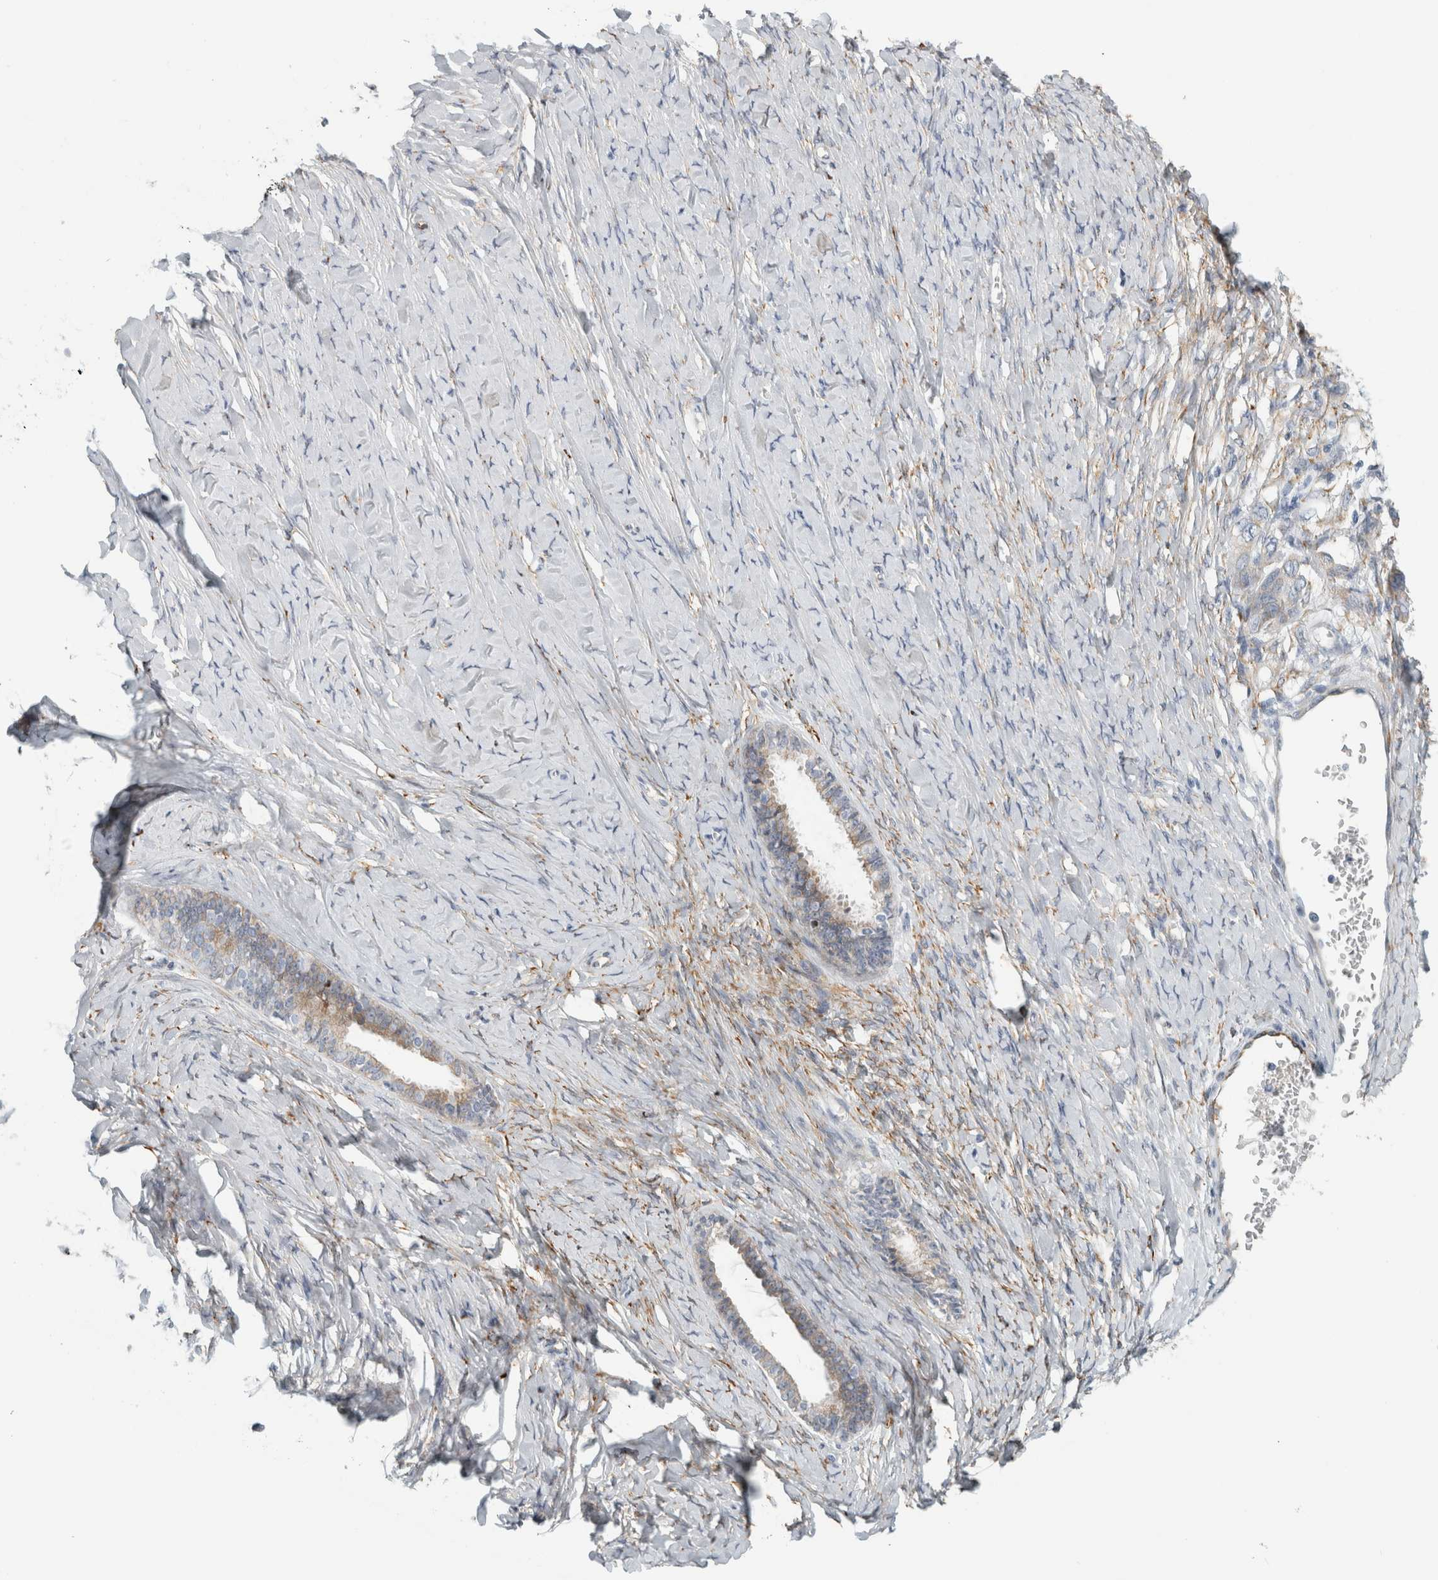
{"staining": {"intensity": "weak", "quantity": "<25%", "location": "cytoplasmic/membranous"}, "tissue": "ovarian cancer", "cell_type": "Tumor cells", "image_type": "cancer", "snomed": [{"axis": "morphology", "description": "Cystadenocarcinoma, serous, NOS"}, {"axis": "topography", "description": "Ovary"}], "caption": "A micrograph of human ovarian serous cystadenocarcinoma is negative for staining in tumor cells.", "gene": "B3GNT3", "patient": {"sex": "female", "age": 79}}